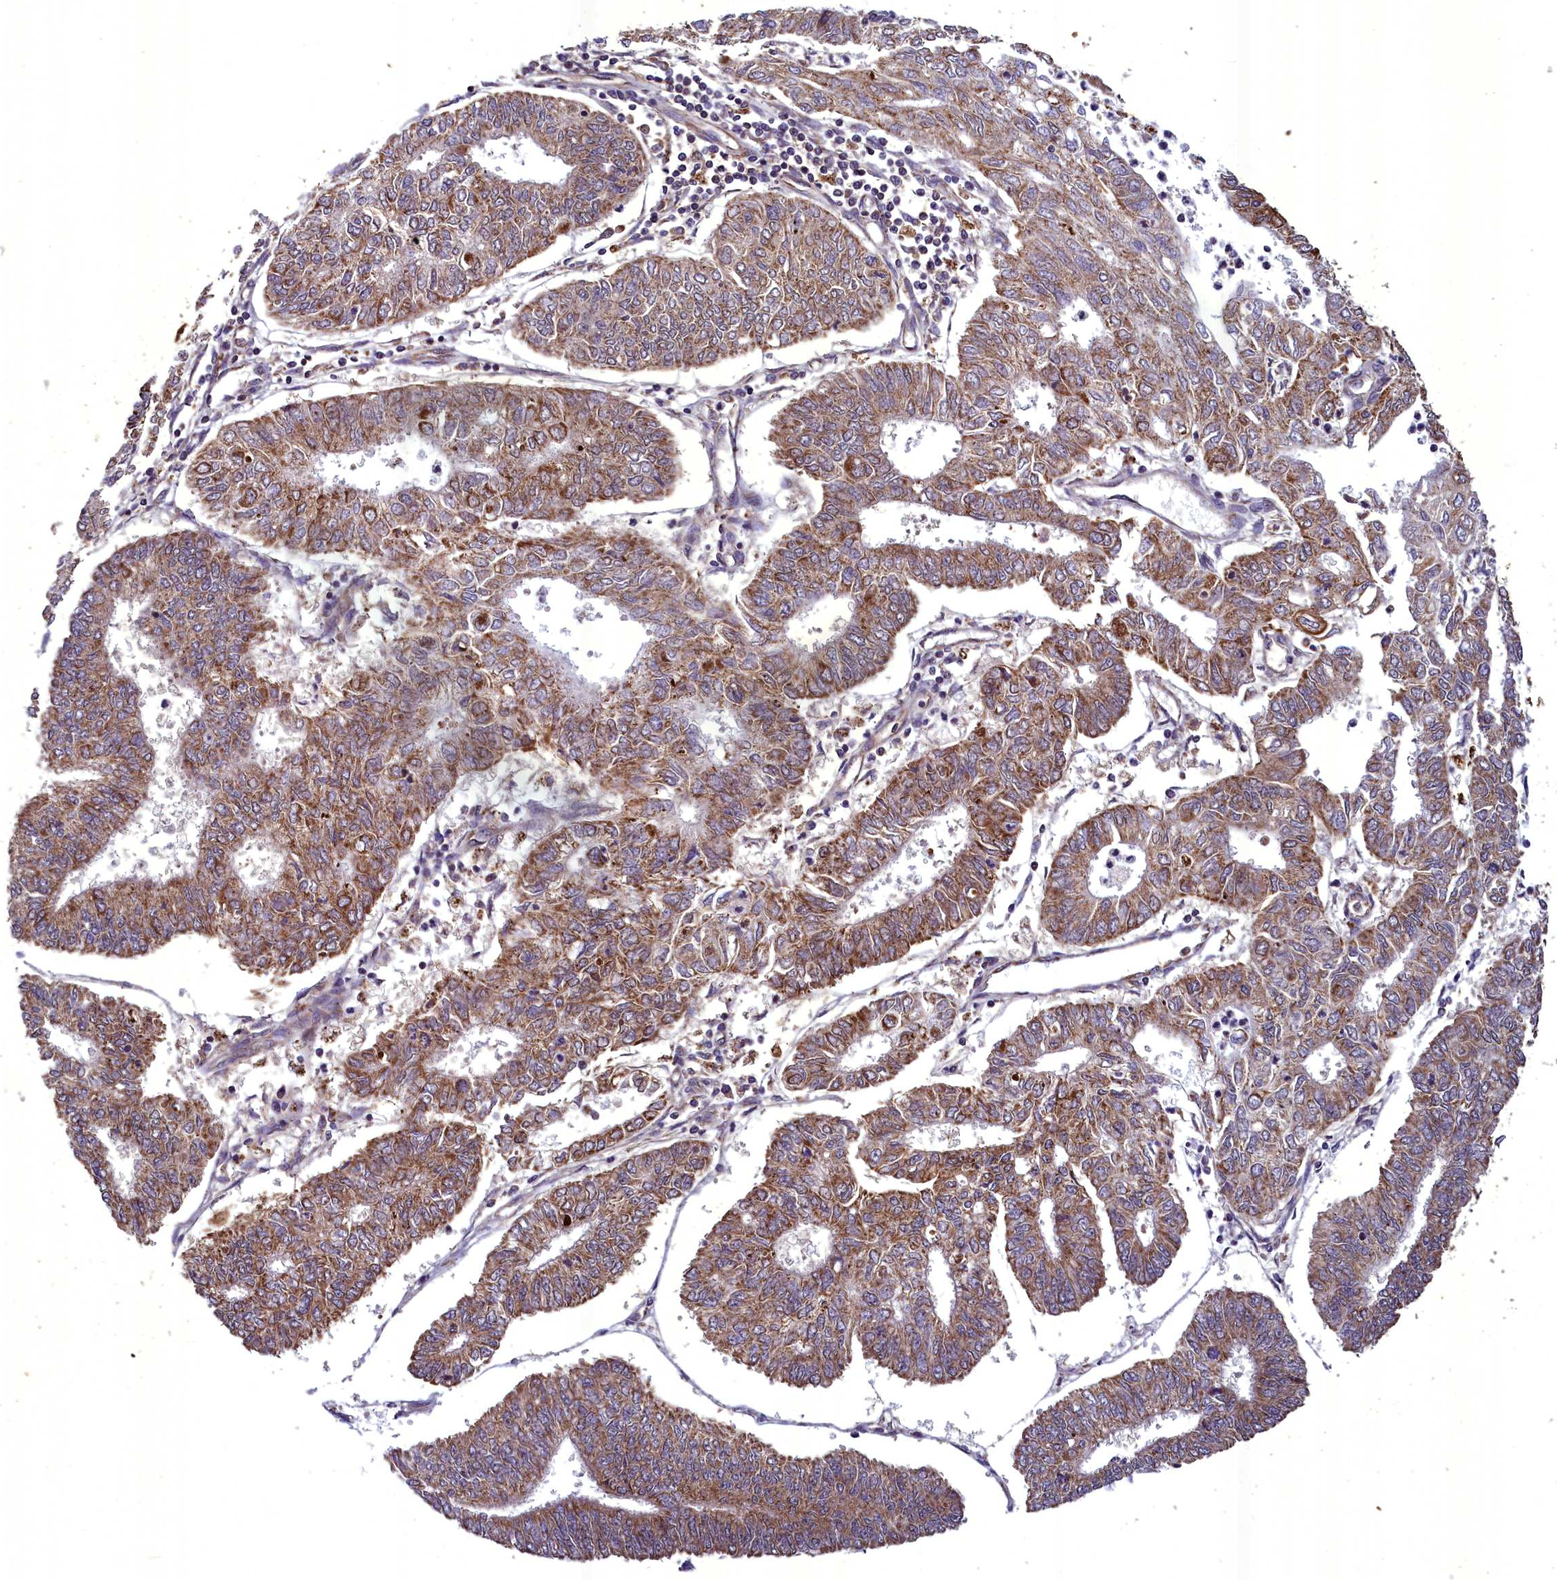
{"staining": {"intensity": "moderate", "quantity": ">75%", "location": "cytoplasmic/membranous"}, "tissue": "endometrial cancer", "cell_type": "Tumor cells", "image_type": "cancer", "snomed": [{"axis": "morphology", "description": "Adenocarcinoma, NOS"}, {"axis": "topography", "description": "Endometrium"}], "caption": "Moderate cytoplasmic/membranous protein positivity is identified in about >75% of tumor cells in endometrial cancer.", "gene": "ACAD8", "patient": {"sex": "female", "age": 68}}